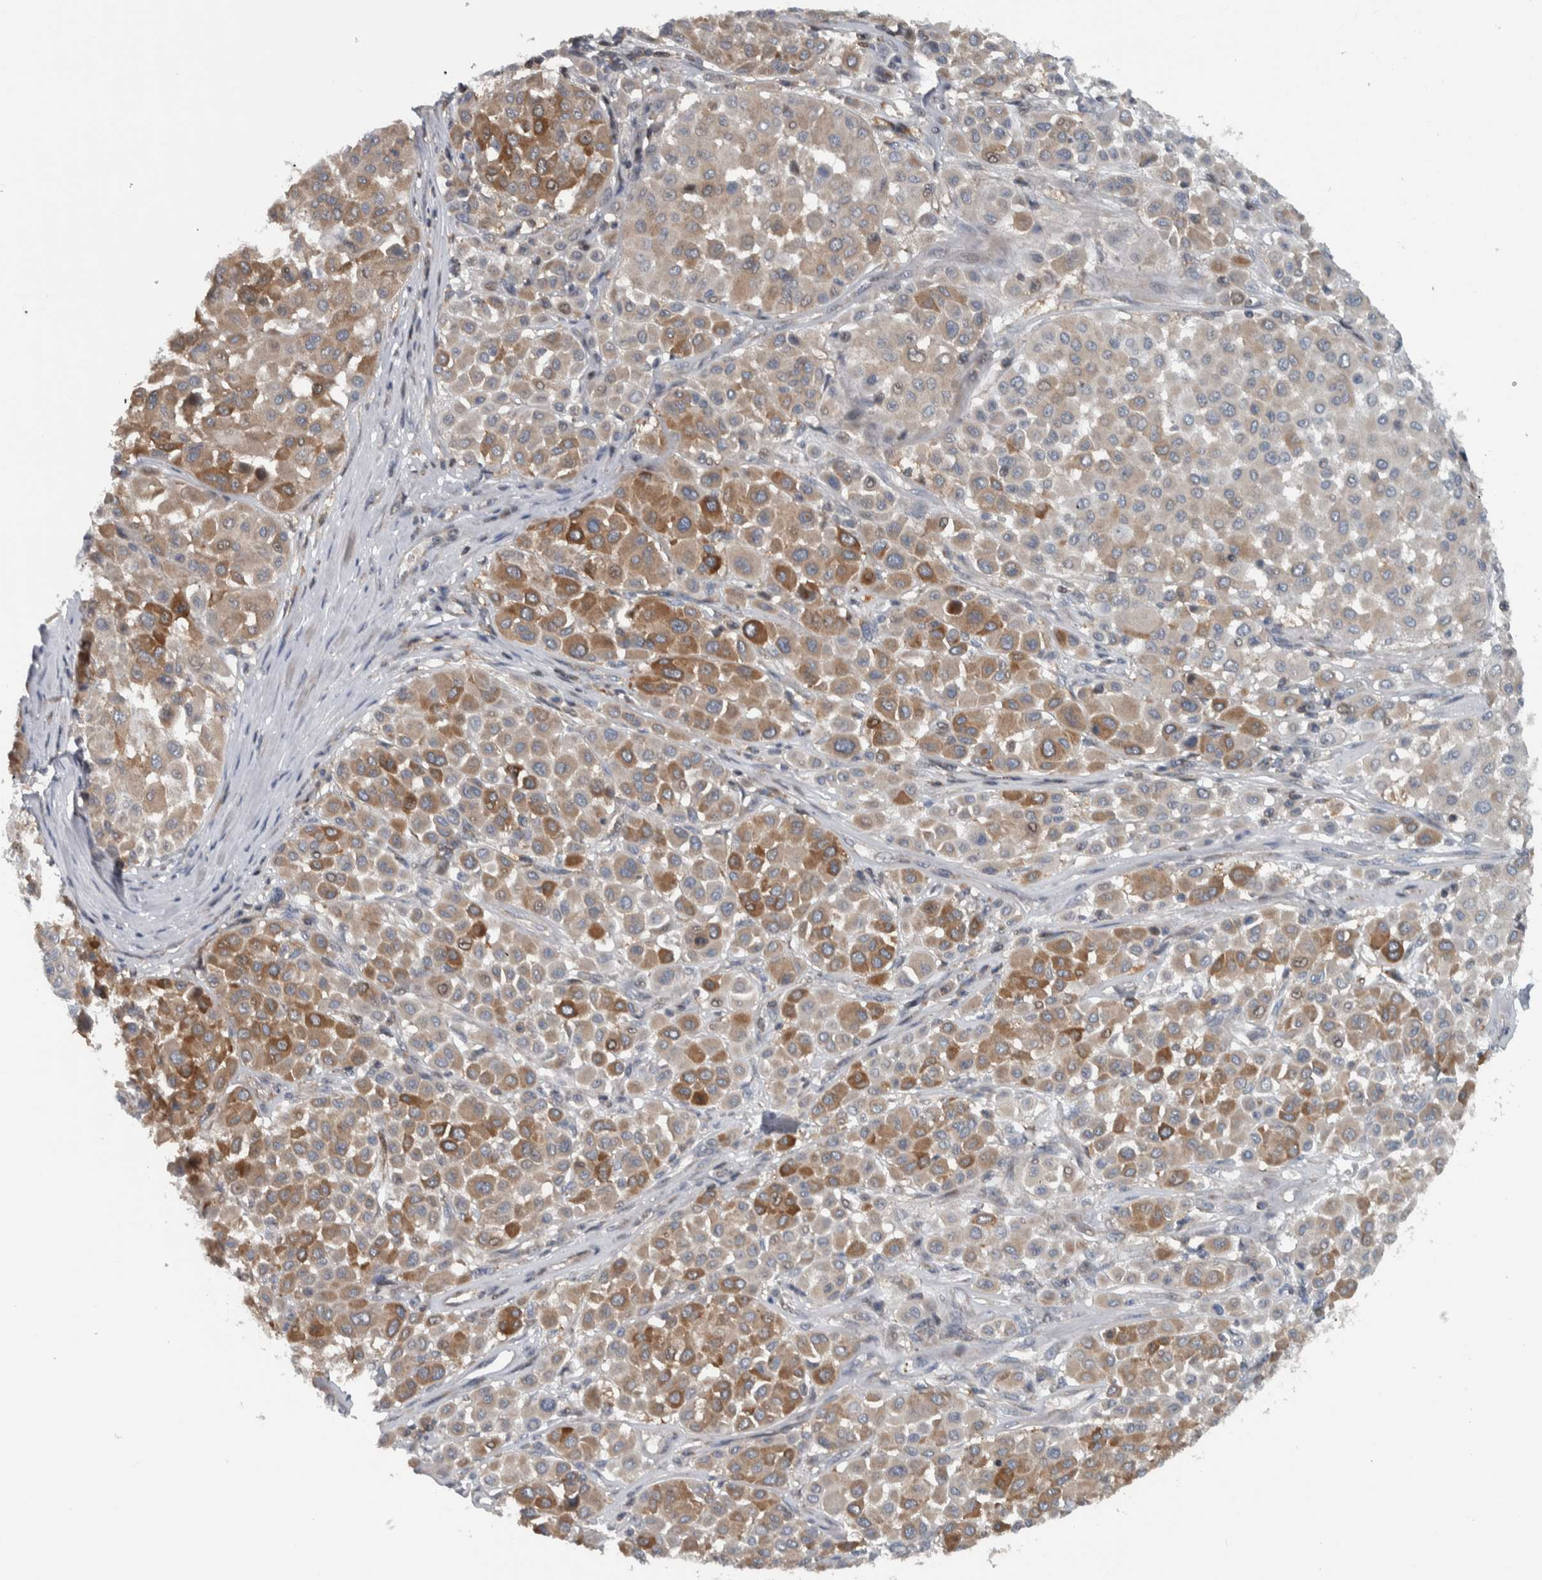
{"staining": {"intensity": "moderate", "quantity": ">75%", "location": "cytoplasmic/membranous"}, "tissue": "melanoma", "cell_type": "Tumor cells", "image_type": "cancer", "snomed": [{"axis": "morphology", "description": "Malignant melanoma, Metastatic site"}, {"axis": "topography", "description": "Soft tissue"}], "caption": "Immunohistochemistry (IHC) histopathology image of neoplastic tissue: human melanoma stained using immunohistochemistry (IHC) shows medium levels of moderate protein expression localized specifically in the cytoplasmic/membranous of tumor cells, appearing as a cytoplasmic/membranous brown color.", "gene": "BAIAP2L1", "patient": {"sex": "male", "age": 41}}